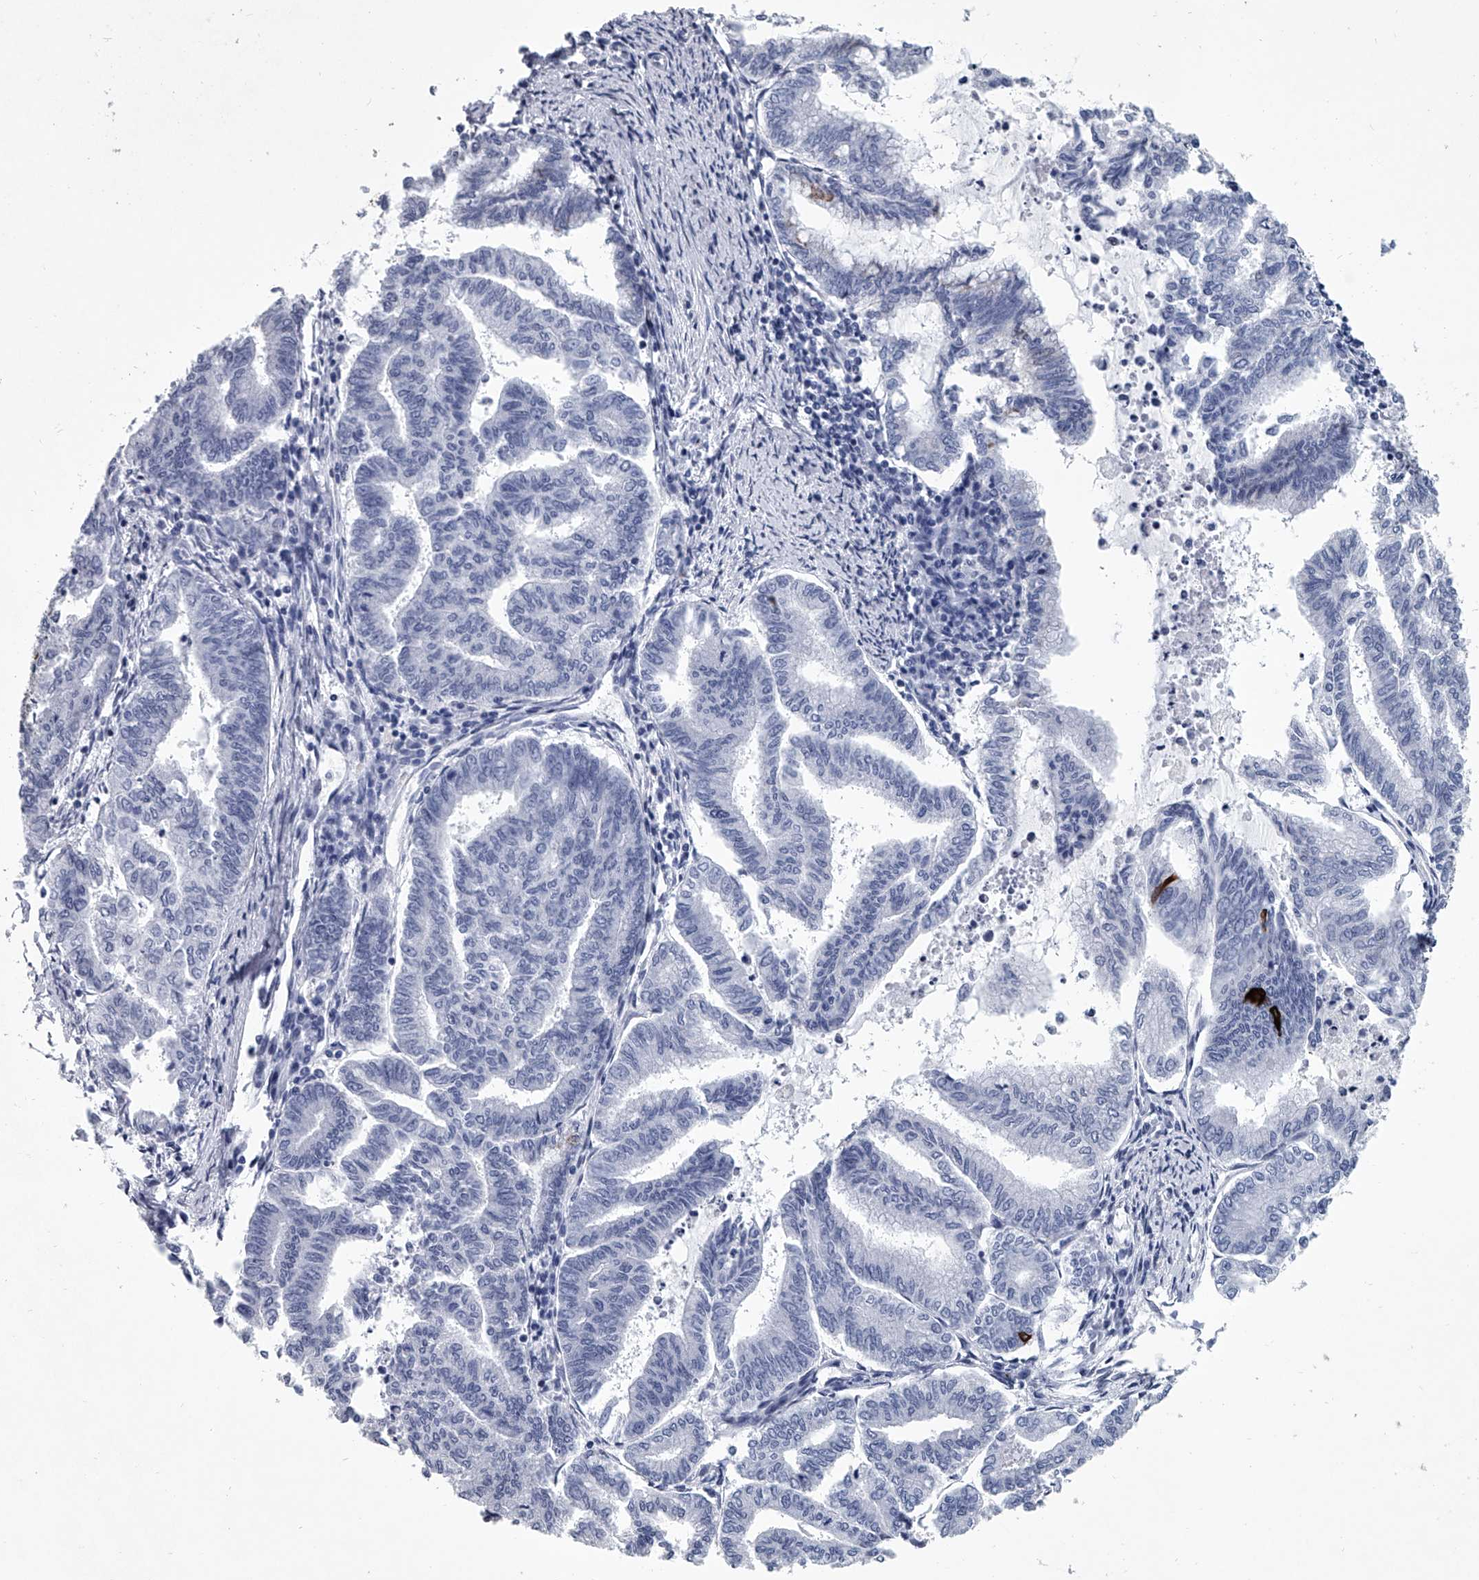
{"staining": {"intensity": "negative", "quantity": "none", "location": "none"}, "tissue": "endometrial cancer", "cell_type": "Tumor cells", "image_type": "cancer", "snomed": [{"axis": "morphology", "description": "Adenocarcinoma, NOS"}, {"axis": "topography", "description": "Endometrium"}], "caption": "Immunohistochemical staining of adenocarcinoma (endometrial) demonstrates no significant staining in tumor cells. (IHC, brightfield microscopy, high magnification).", "gene": "PPP2R5D", "patient": {"sex": "female", "age": 79}}